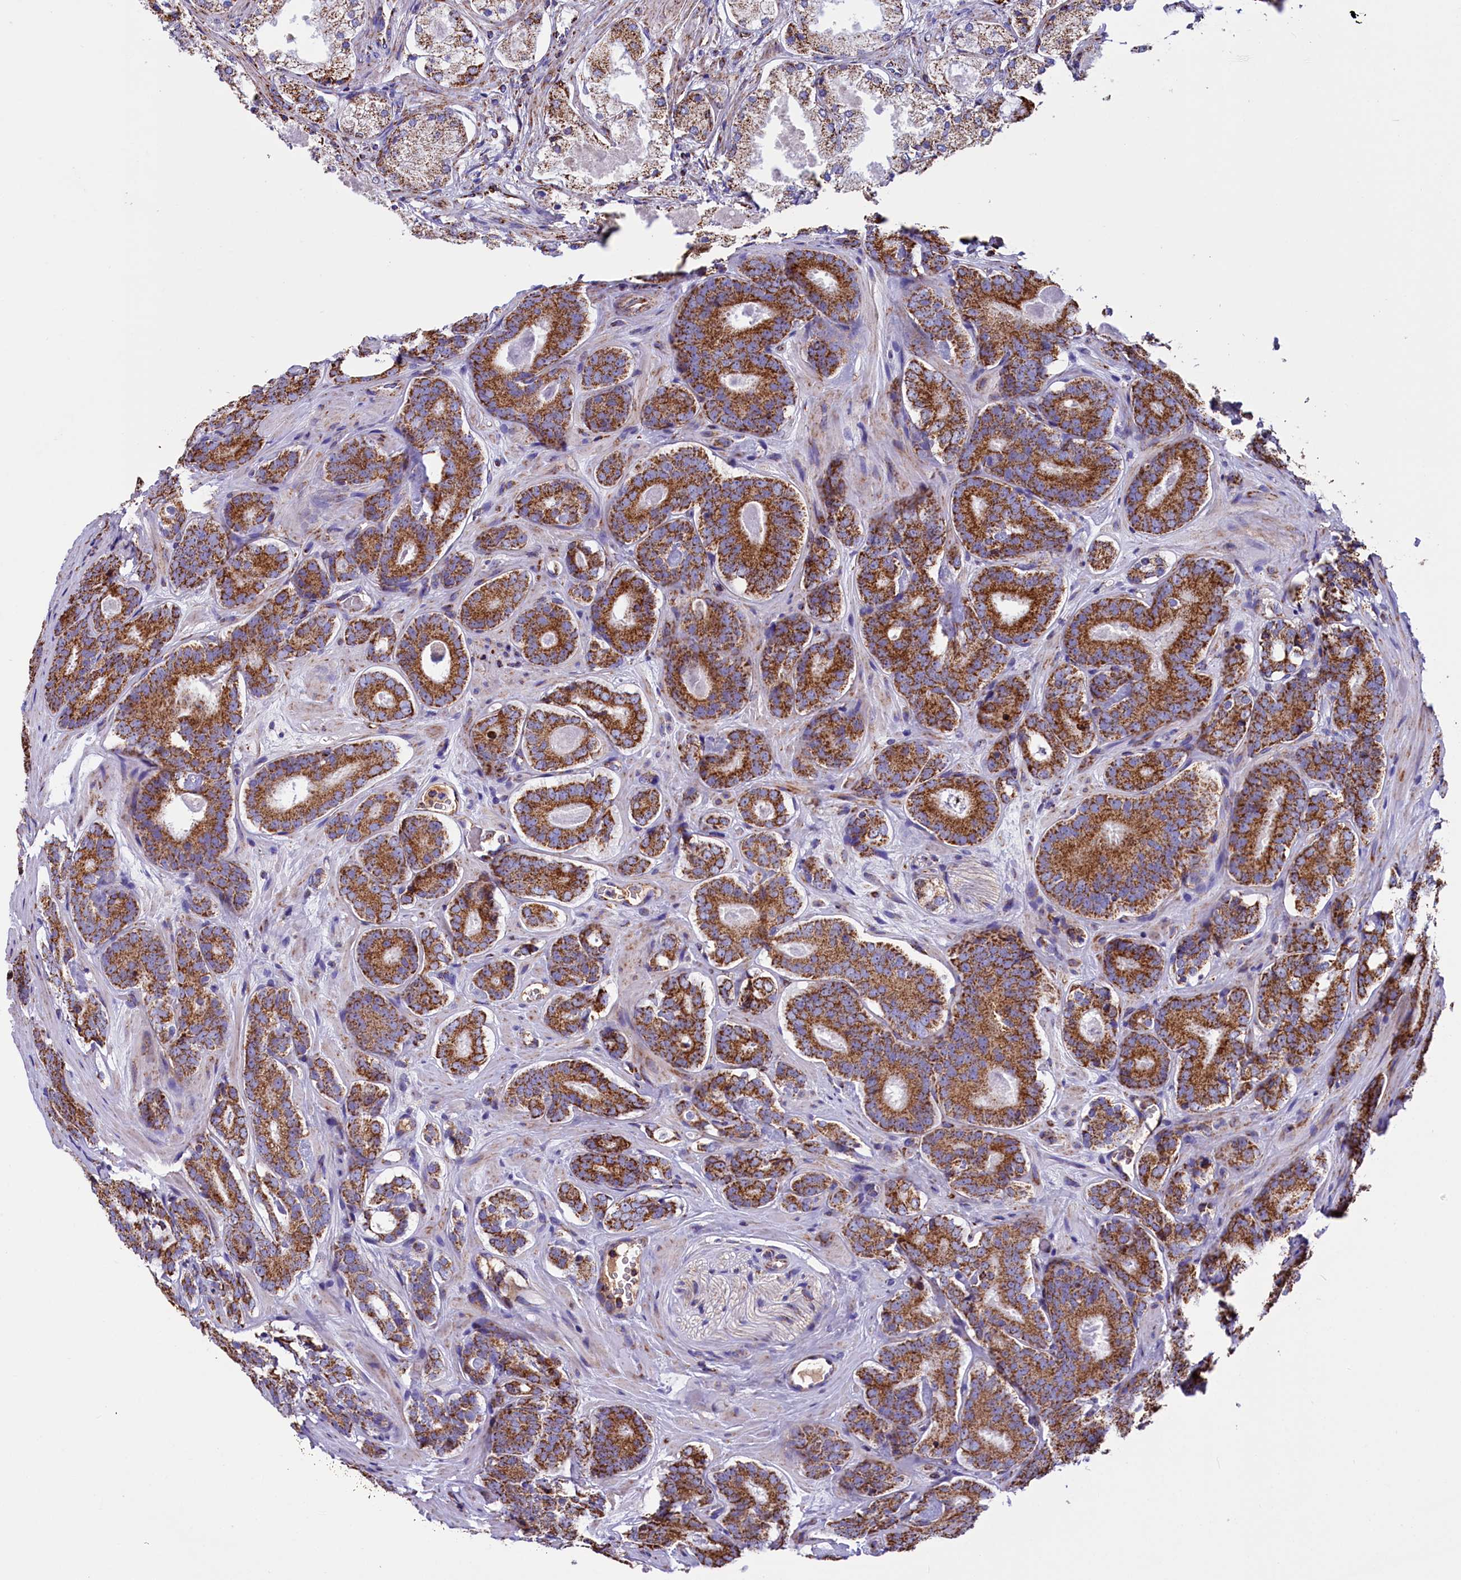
{"staining": {"intensity": "strong", "quantity": ">75%", "location": "cytoplasmic/membranous"}, "tissue": "prostate cancer", "cell_type": "Tumor cells", "image_type": "cancer", "snomed": [{"axis": "morphology", "description": "Adenocarcinoma, High grade"}, {"axis": "topography", "description": "Prostate"}], "caption": "Strong cytoplasmic/membranous expression for a protein is identified in approximately >75% of tumor cells of adenocarcinoma (high-grade) (prostate) using immunohistochemistry.", "gene": "SLC39A3", "patient": {"sex": "male", "age": 63}}